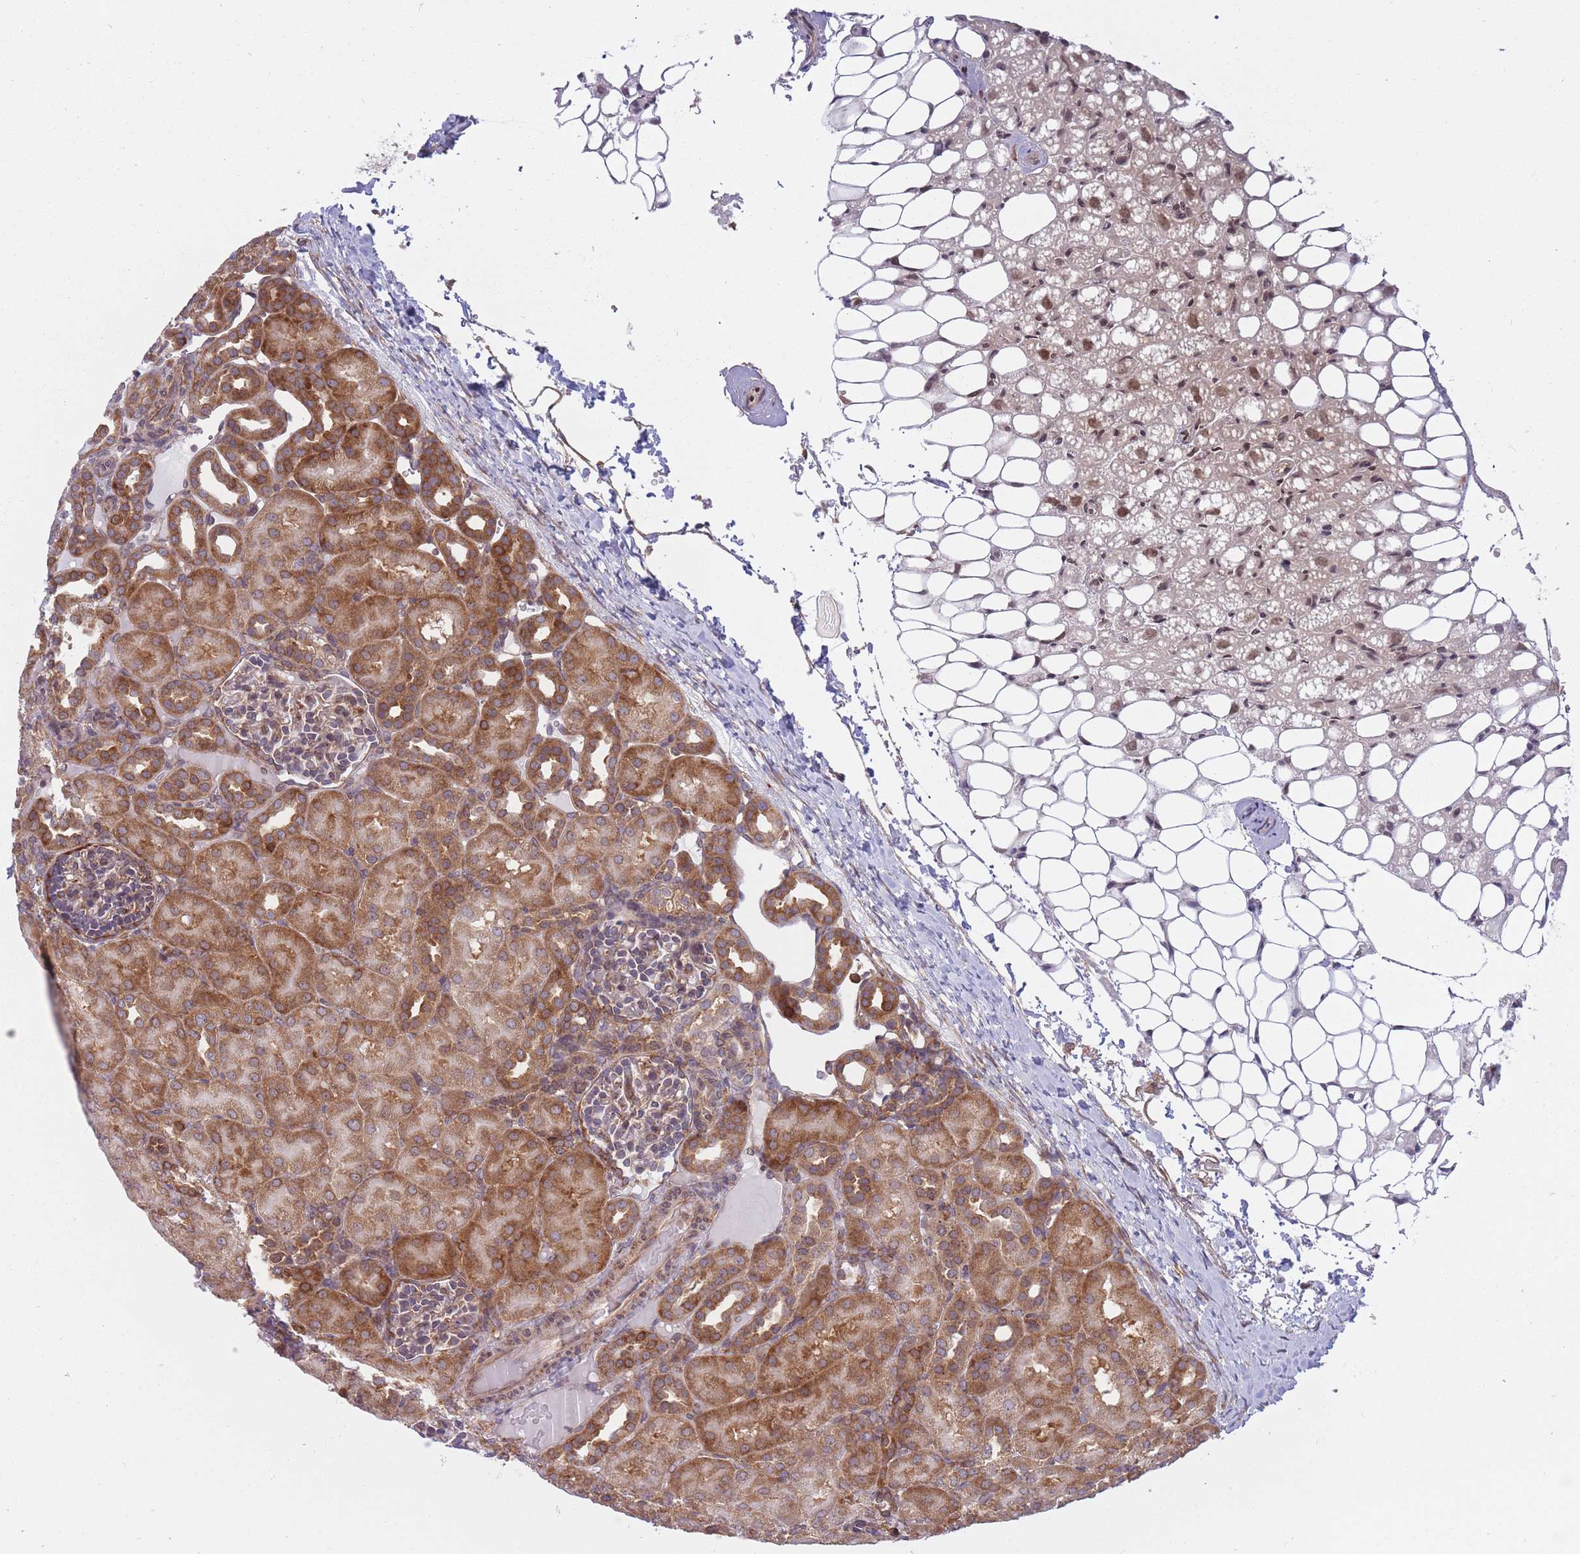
{"staining": {"intensity": "moderate", "quantity": "25%-75%", "location": "cytoplasmic/membranous"}, "tissue": "kidney", "cell_type": "Cells in glomeruli", "image_type": "normal", "snomed": [{"axis": "morphology", "description": "Normal tissue, NOS"}, {"axis": "topography", "description": "Kidney"}], "caption": "Moderate cytoplasmic/membranous staining for a protein is seen in about 25%-75% of cells in glomeruli of normal kidney using IHC.", "gene": "CCDC124", "patient": {"sex": "male", "age": 1}}